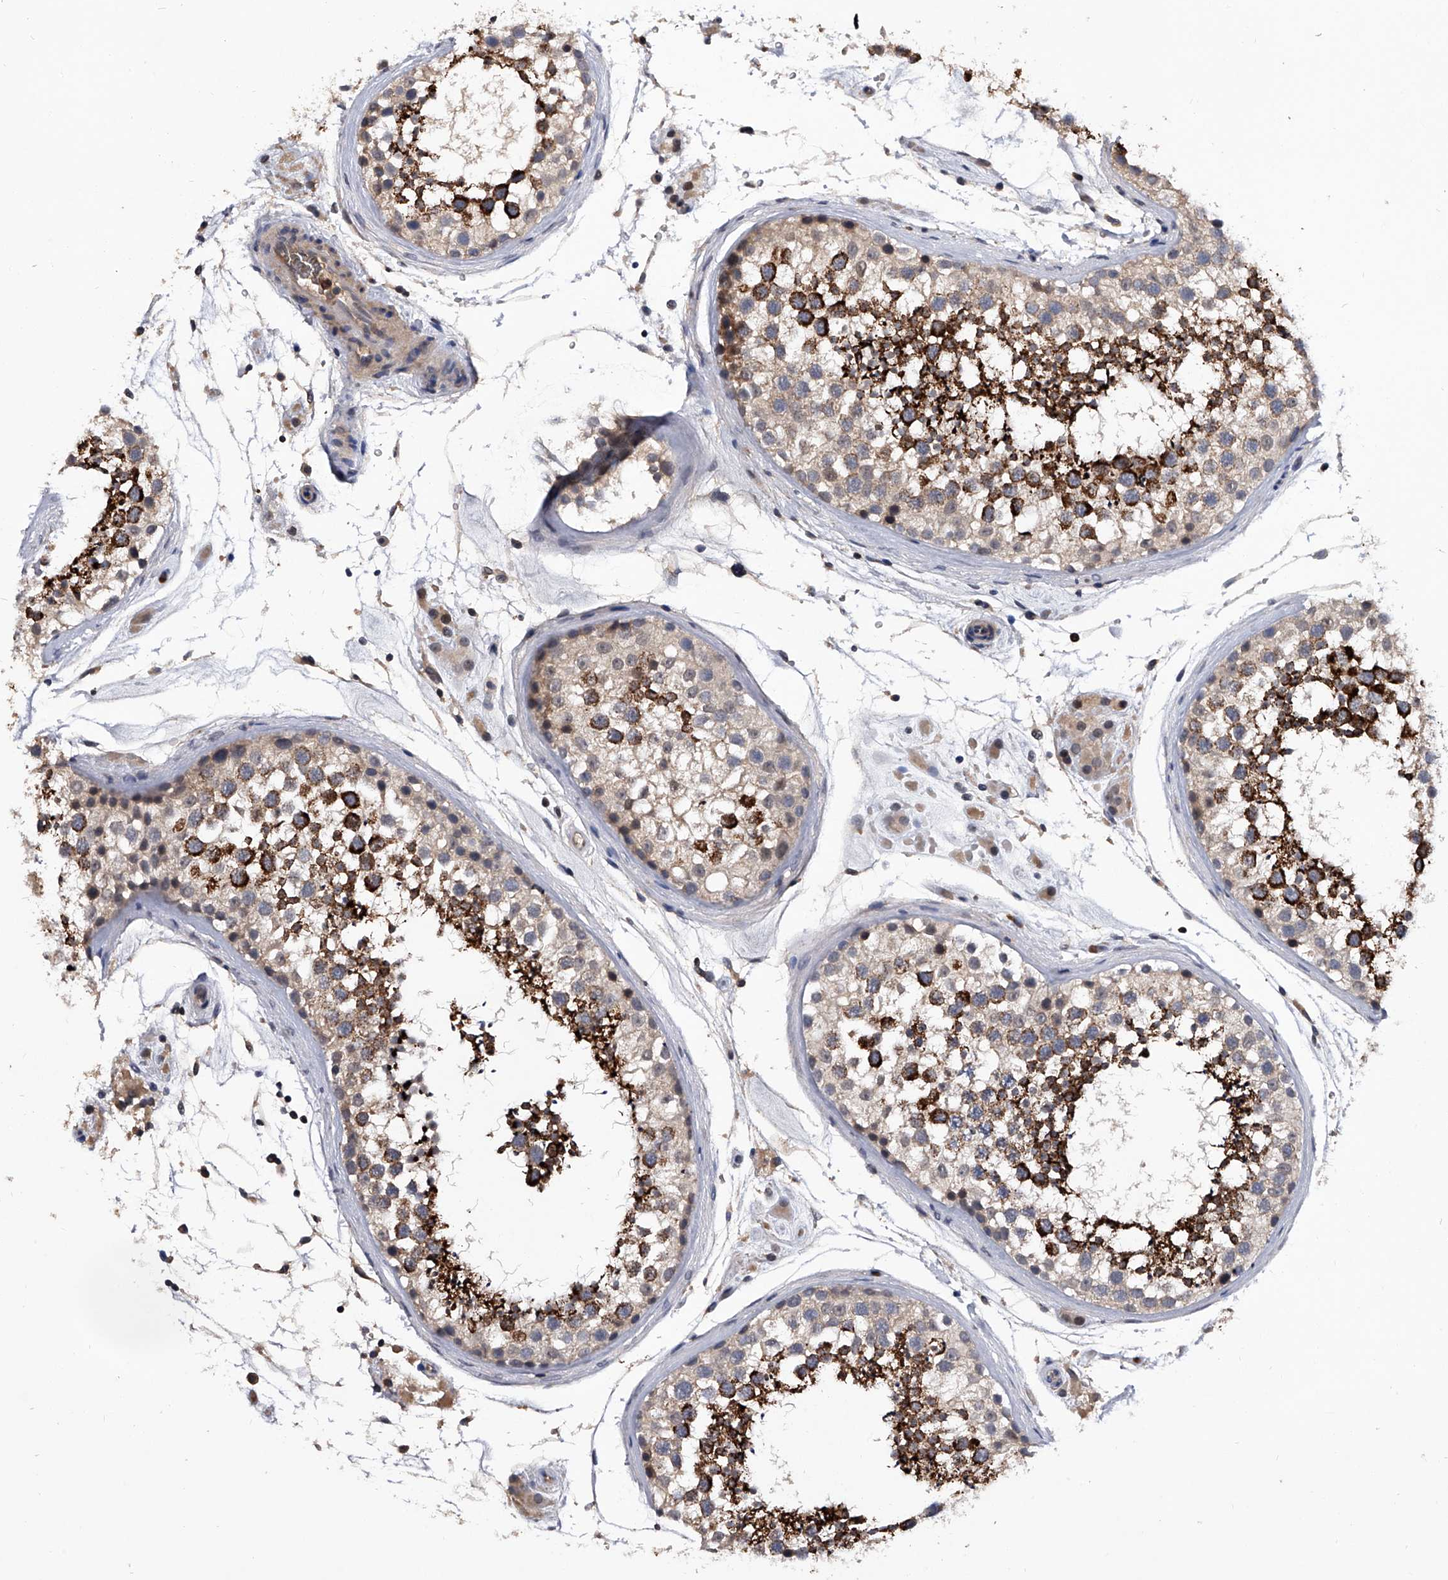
{"staining": {"intensity": "strong", "quantity": "<25%", "location": "cytoplasmic/membranous"}, "tissue": "testis", "cell_type": "Cells in seminiferous ducts", "image_type": "normal", "snomed": [{"axis": "morphology", "description": "Normal tissue, NOS"}, {"axis": "topography", "description": "Testis"}], "caption": "Protein analysis of unremarkable testis shows strong cytoplasmic/membranous staining in about <25% of cells in seminiferous ducts. The staining is performed using DAB brown chromogen to label protein expression. The nuclei are counter-stained blue using hematoxylin.", "gene": "ZNF30", "patient": {"sex": "male", "age": 46}}